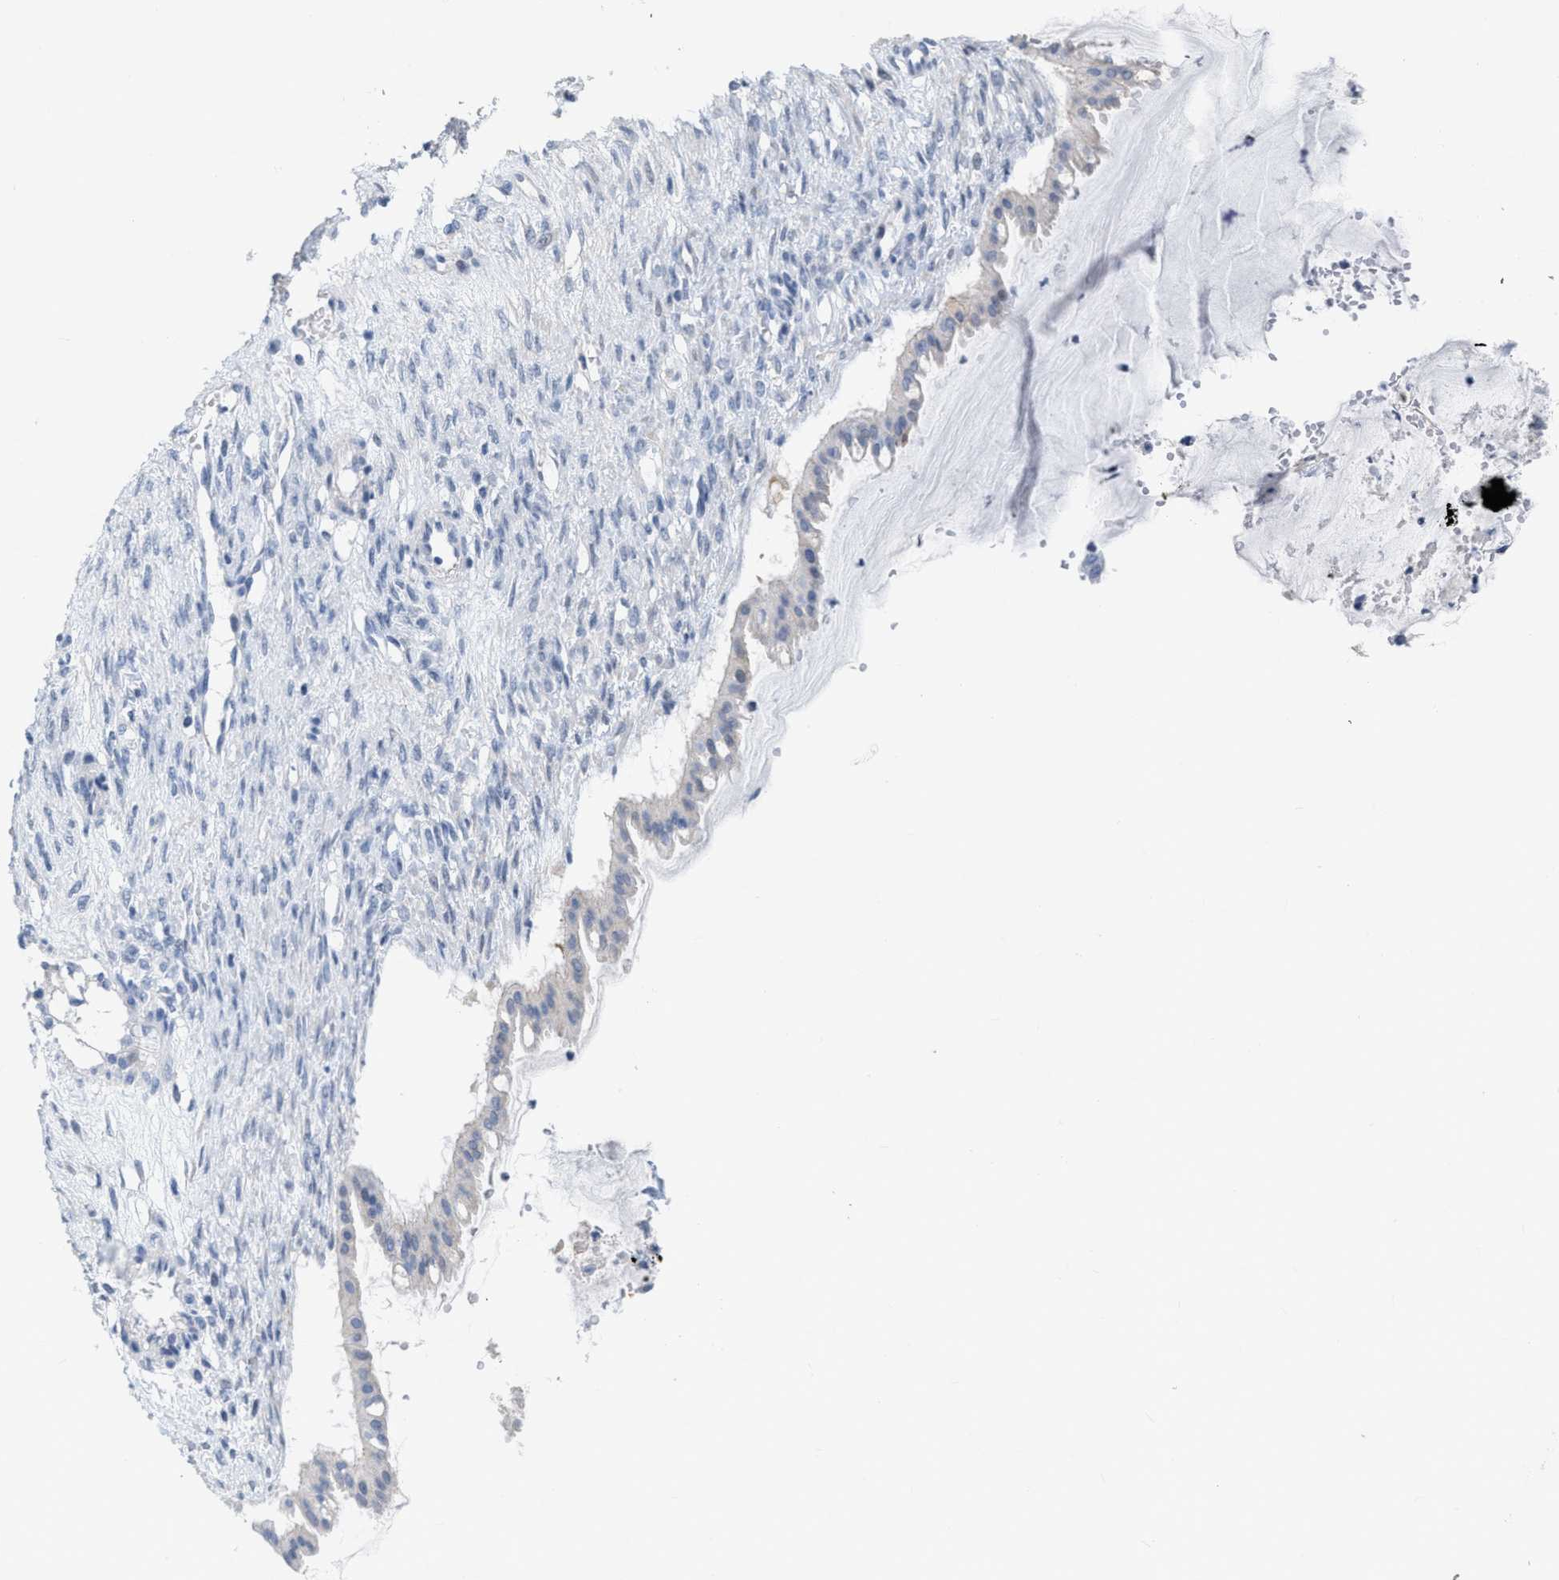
{"staining": {"intensity": "negative", "quantity": "none", "location": "none"}, "tissue": "ovarian cancer", "cell_type": "Tumor cells", "image_type": "cancer", "snomed": [{"axis": "morphology", "description": "Cystadenocarcinoma, mucinous, NOS"}, {"axis": "topography", "description": "Ovary"}], "caption": "Image shows no significant protein positivity in tumor cells of ovarian cancer (mucinous cystadenocarcinoma). The staining was performed using DAB (3,3'-diaminobenzidine) to visualize the protein expression in brown, while the nuclei were stained in blue with hematoxylin (Magnification: 20x).", "gene": "CRYM", "patient": {"sex": "female", "age": 73}}